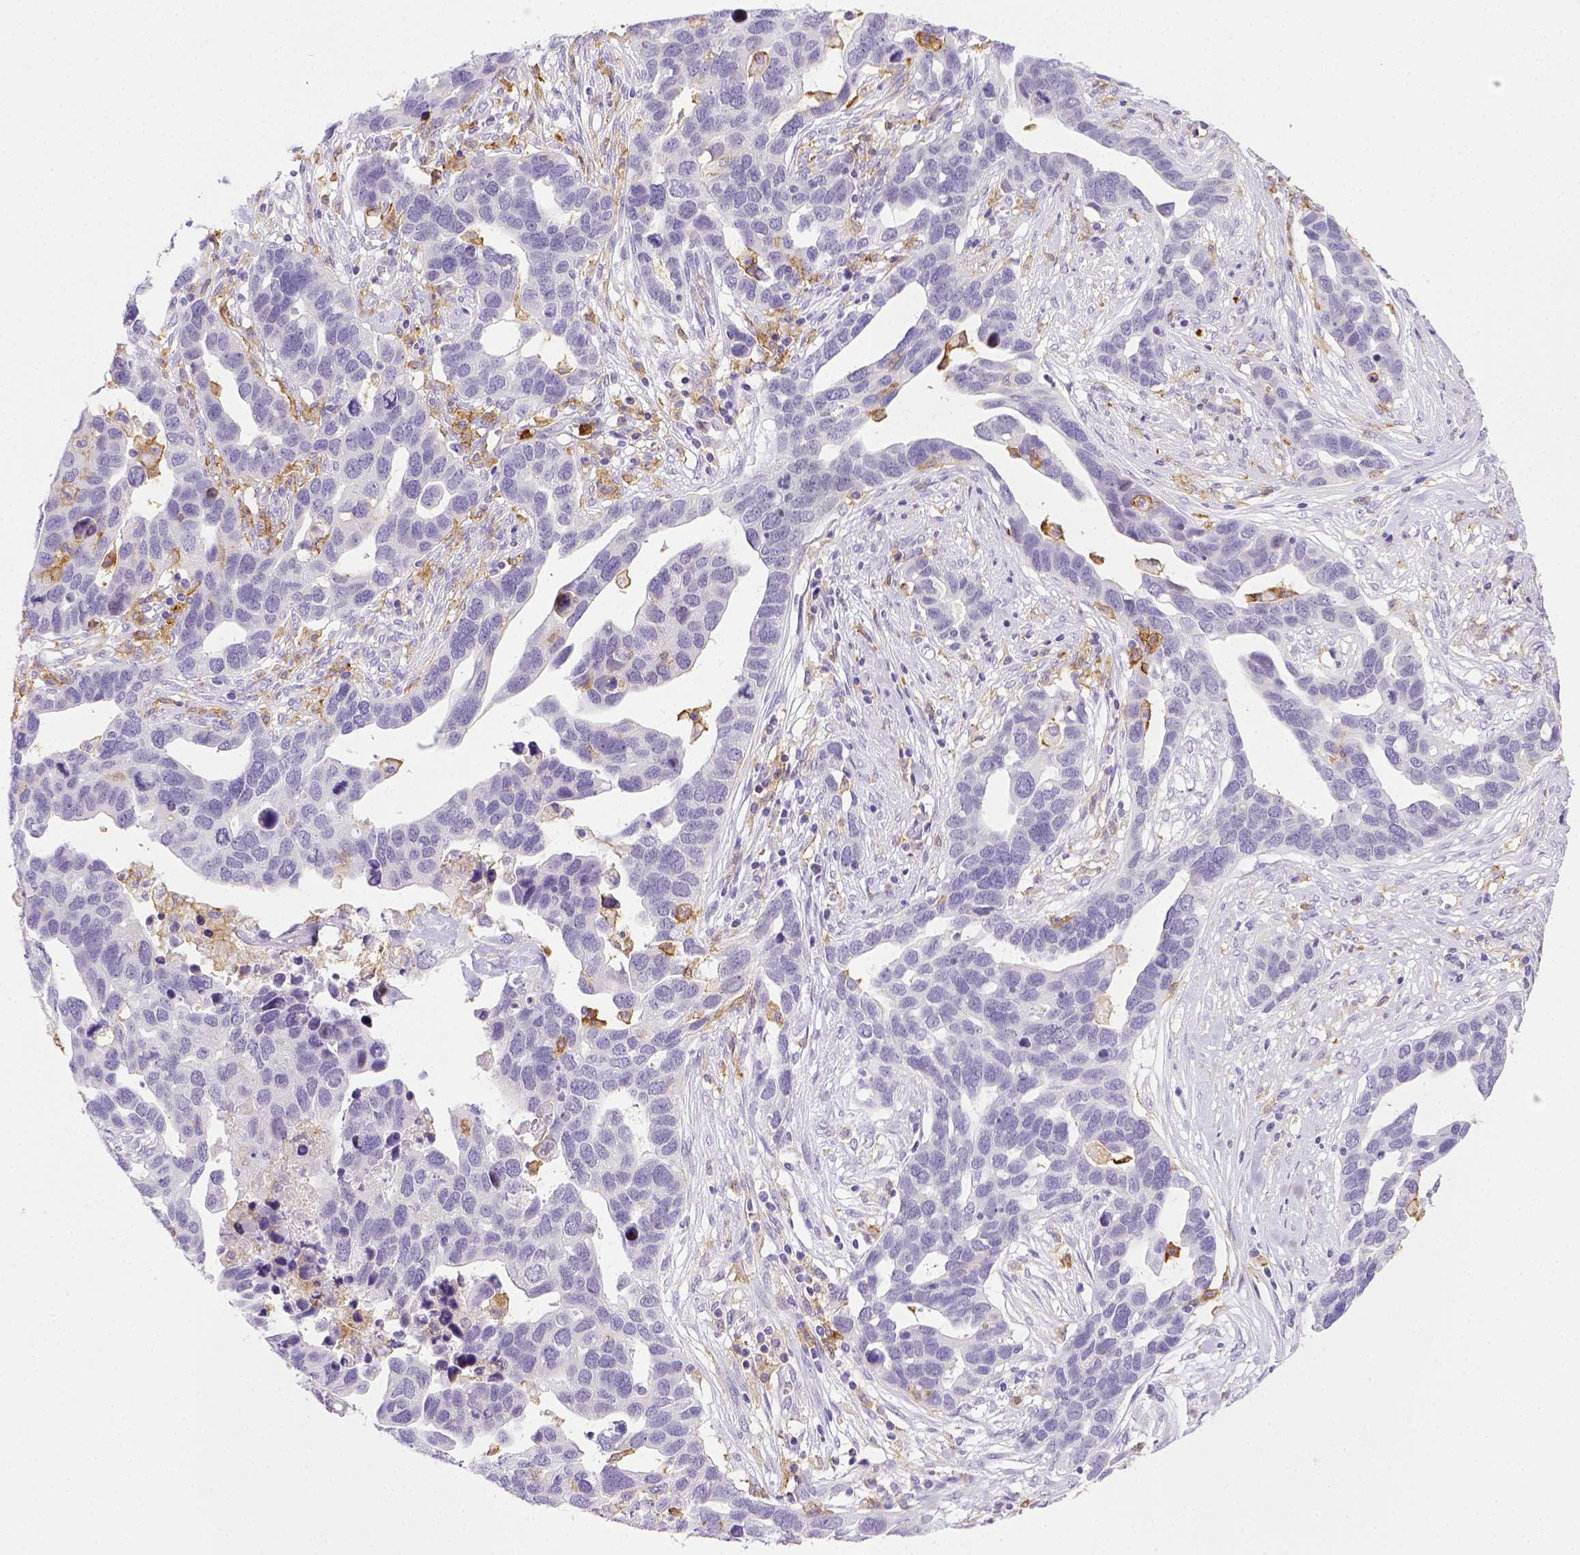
{"staining": {"intensity": "negative", "quantity": "none", "location": "none"}, "tissue": "ovarian cancer", "cell_type": "Tumor cells", "image_type": "cancer", "snomed": [{"axis": "morphology", "description": "Cystadenocarcinoma, serous, NOS"}, {"axis": "topography", "description": "Ovary"}], "caption": "High power microscopy histopathology image of an immunohistochemistry image of serous cystadenocarcinoma (ovarian), revealing no significant expression in tumor cells.", "gene": "ITGAM", "patient": {"sex": "female", "age": 54}}